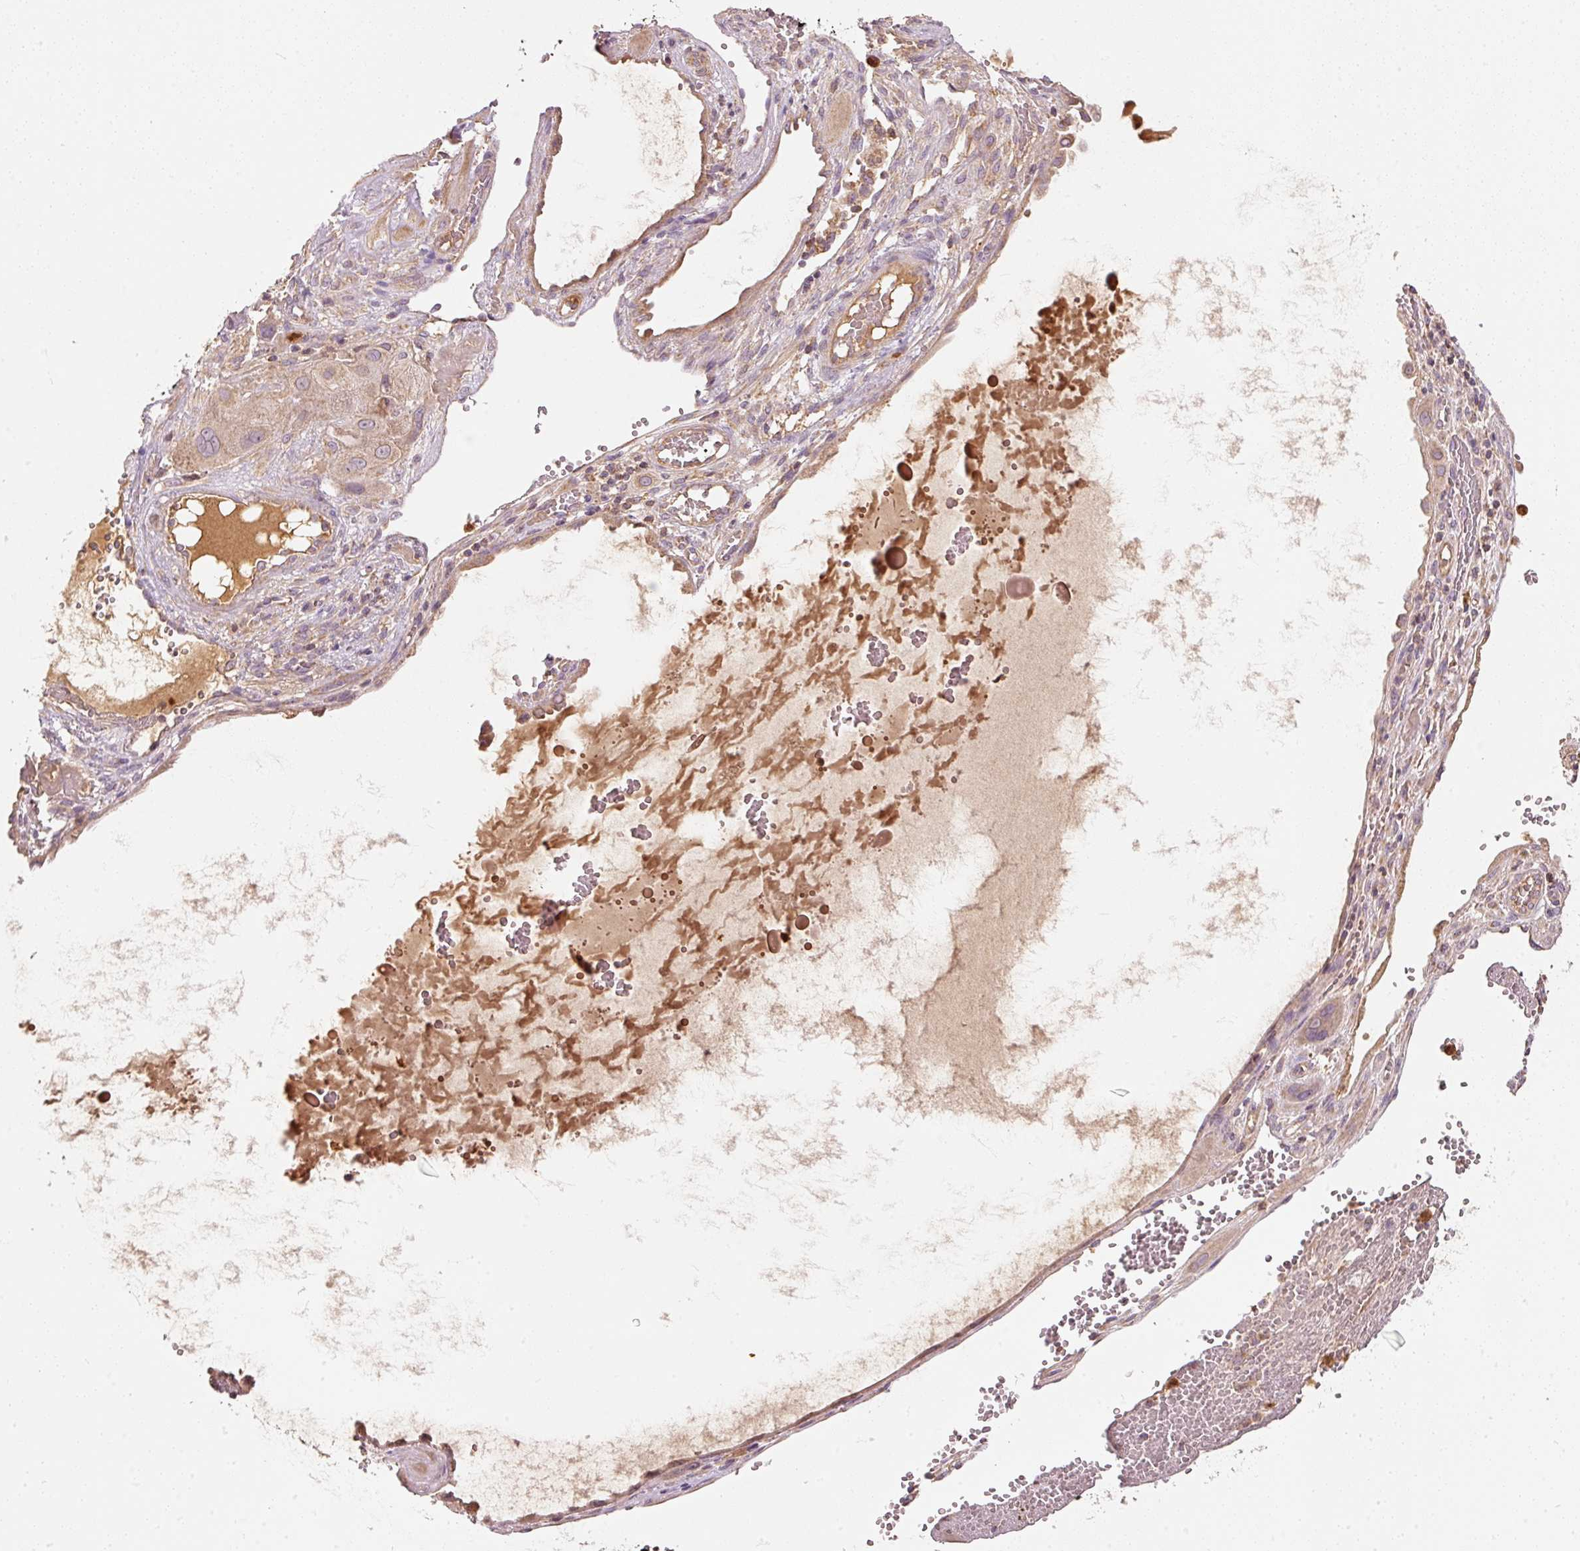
{"staining": {"intensity": "weak", "quantity": "25%-75%", "location": "cytoplasmic/membranous"}, "tissue": "cervical cancer", "cell_type": "Tumor cells", "image_type": "cancer", "snomed": [{"axis": "morphology", "description": "Squamous cell carcinoma, NOS"}, {"axis": "topography", "description": "Cervix"}], "caption": "Brown immunohistochemical staining in human cervical cancer reveals weak cytoplasmic/membranous positivity in approximately 25%-75% of tumor cells. The protein of interest is stained brown, and the nuclei are stained in blue (DAB IHC with brightfield microscopy, high magnification).", "gene": "PSENEN", "patient": {"sex": "female", "age": 34}}